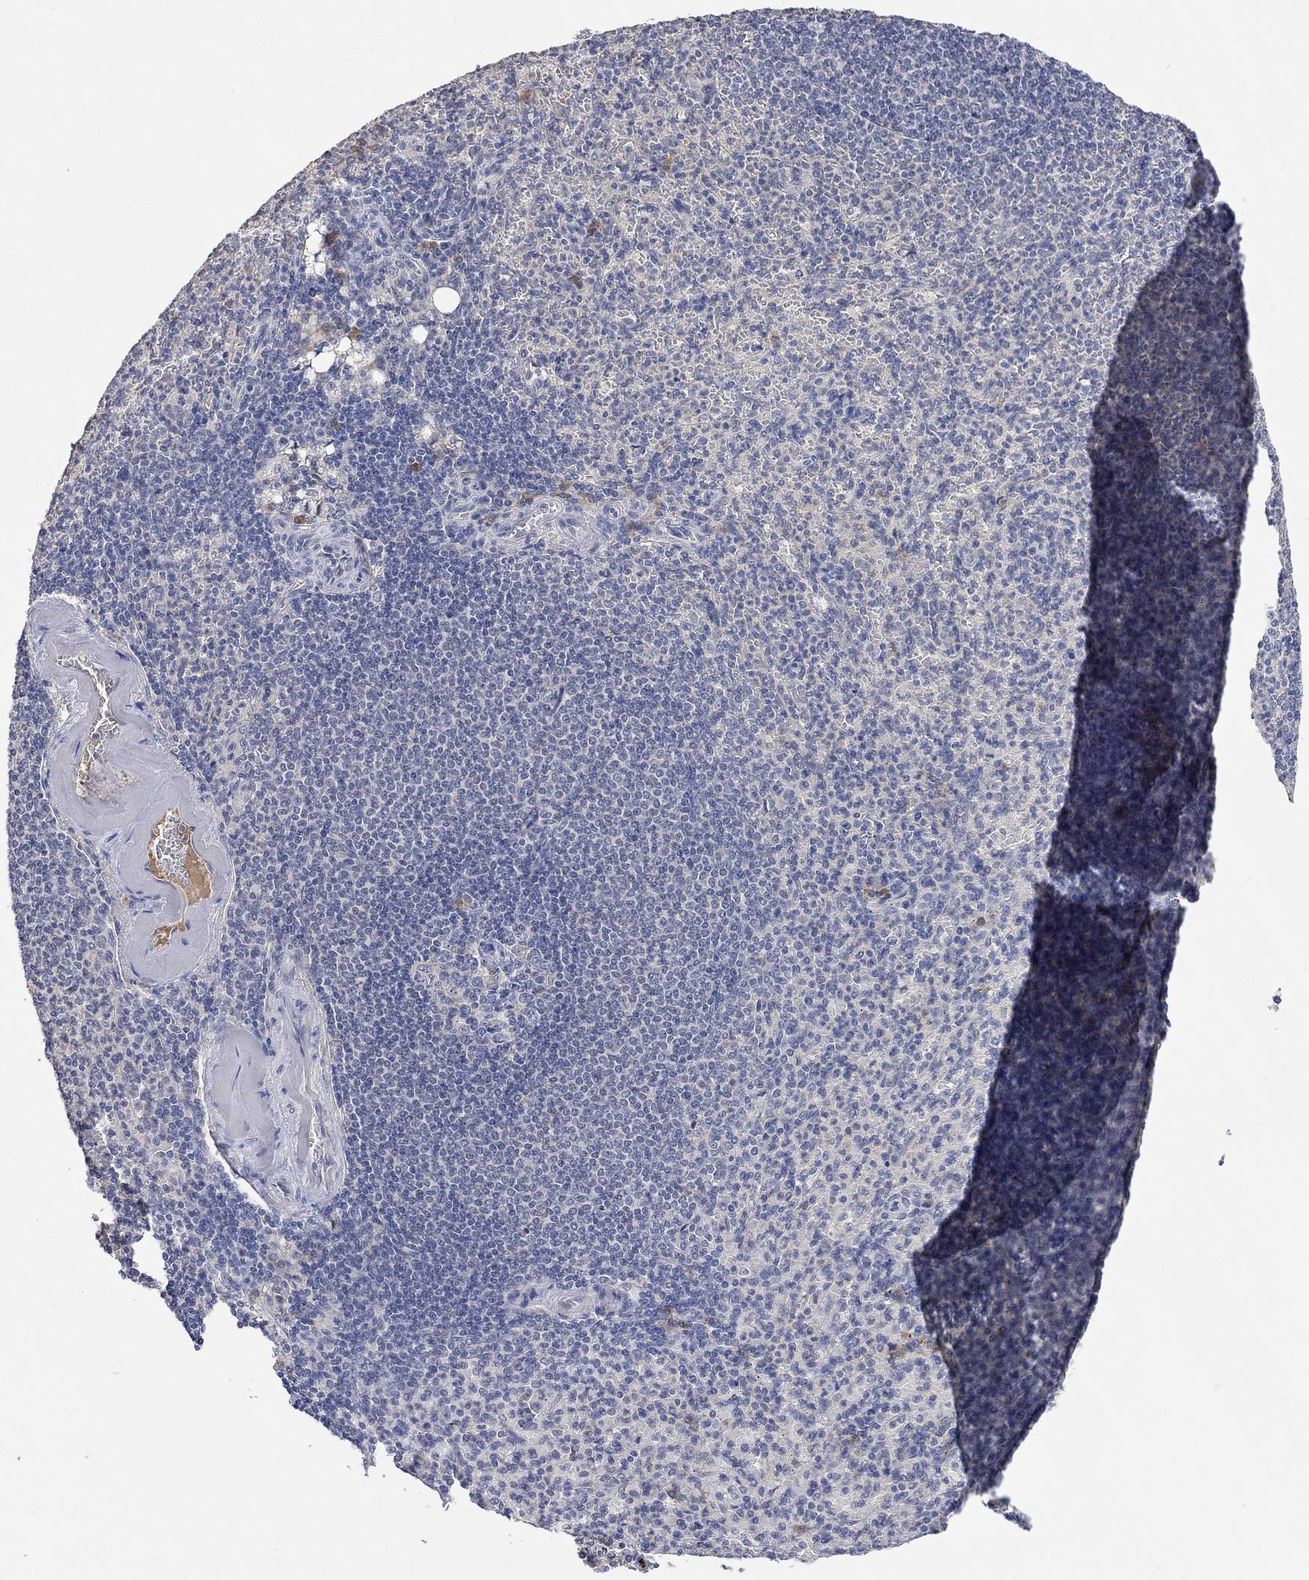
{"staining": {"intensity": "negative", "quantity": "none", "location": "none"}, "tissue": "spleen", "cell_type": "Cells in red pulp", "image_type": "normal", "snomed": [{"axis": "morphology", "description": "Normal tissue, NOS"}, {"axis": "topography", "description": "Spleen"}], "caption": "This is an IHC image of unremarkable spleen. There is no positivity in cells in red pulp.", "gene": "MSTN", "patient": {"sex": "female", "age": 74}}